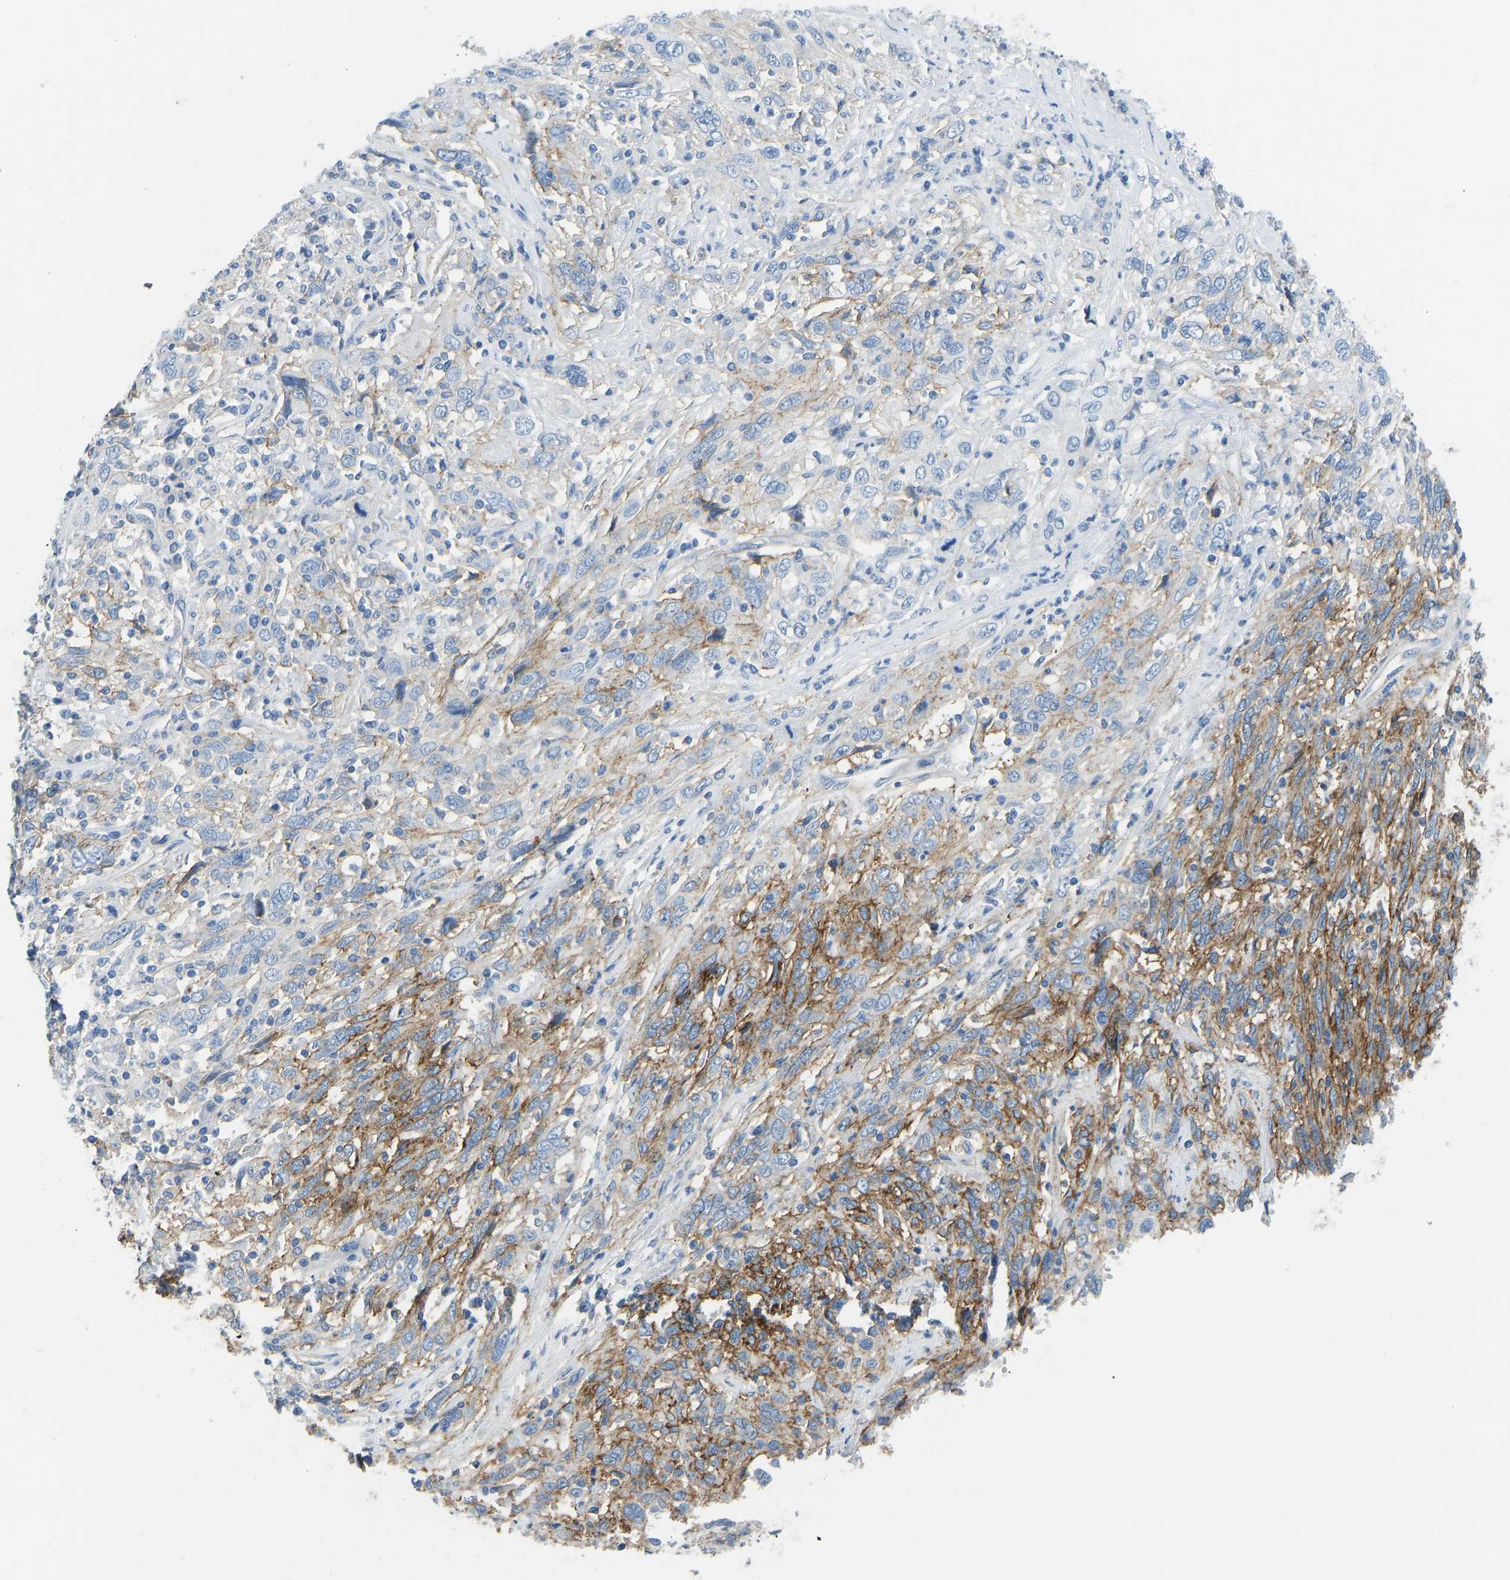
{"staining": {"intensity": "moderate", "quantity": "25%-75%", "location": "cytoplasmic/membranous"}, "tissue": "cervical cancer", "cell_type": "Tumor cells", "image_type": "cancer", "snomed": [{"axis": "morphology", "description": "Squamous cell carcinoma, NOS"}, {"axis": "topography", "description": "Cervix"}], "caption": "Immunohistochemistry (IHC) of human cervical cancer shows medium levels of moderate cytoplasmic/membranous positivity in about 25%-75% of tumor cells.", "gene": "ATP1A1", "patient": {"sex": "female", "age": 46}}